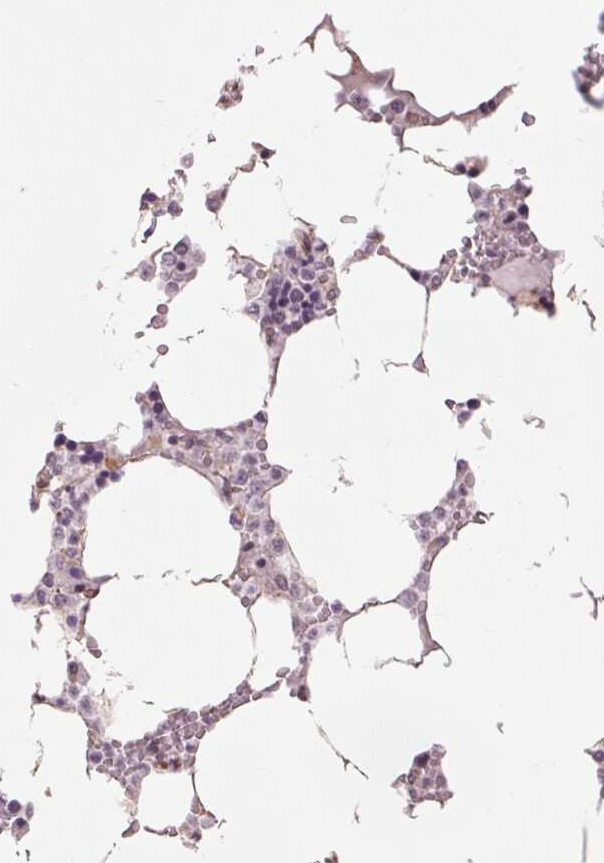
{"staining": {"intensity": "negative", "quantity": "none", "location": "none"}, "tissue": "bone marrow", "cell_type": "Hematopoietic cells", "image_type": "normal", "snomed": [{"axis": "morphology", "description": "Normal tissue, NOS"}, {"axis": "topography", "description": "Bone marrow"}], "caption": "There is no significant expression in hematopoietic cells of bone marrow. (Stains: DAB (3,3'-diaminobenzidine) immunohistochemistry (IHC) with hematoxylin counter stain, Microscopy: brightfield microscopy at high magnification).", "gene": "PALM", "patient": {"sex": "male", "age": 64}}